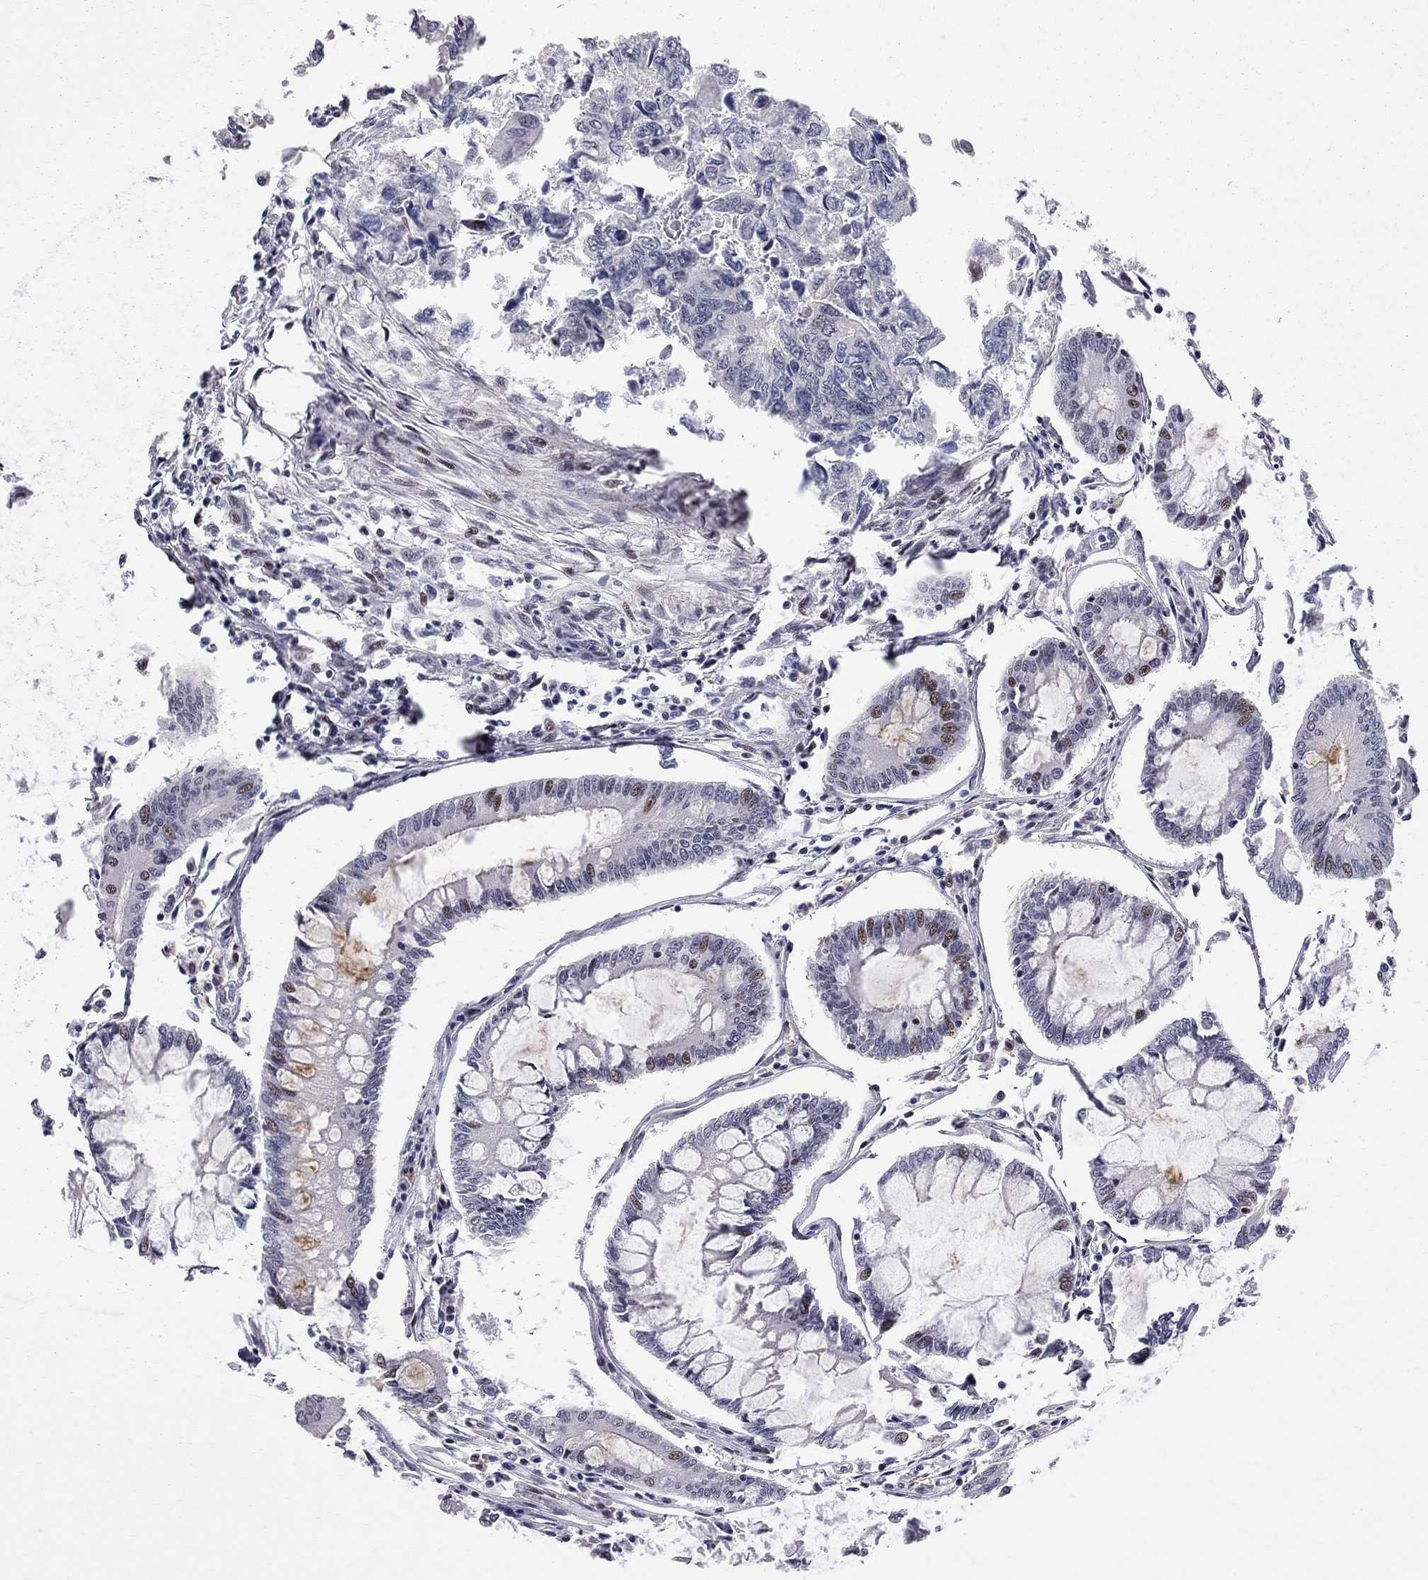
{"staining": {"intensity": "weak", "quantity": "<25%", "location": "nuclear"}, "tissue": "colorectal cancer", "cell_type": "Tumor cells", "image_type": "cancer", "snomed": [{"axis": "morphology", "description": "Adenocarcinoma, NOS"}, {"axis": "topography", "description": "Colon"}], "caption": "The image demonstrates no significant staining in tumor cells of adenocarcinoma (colorectal).", "gene": "HDAC3", "patient": {"sex": "female", "age": 65}}